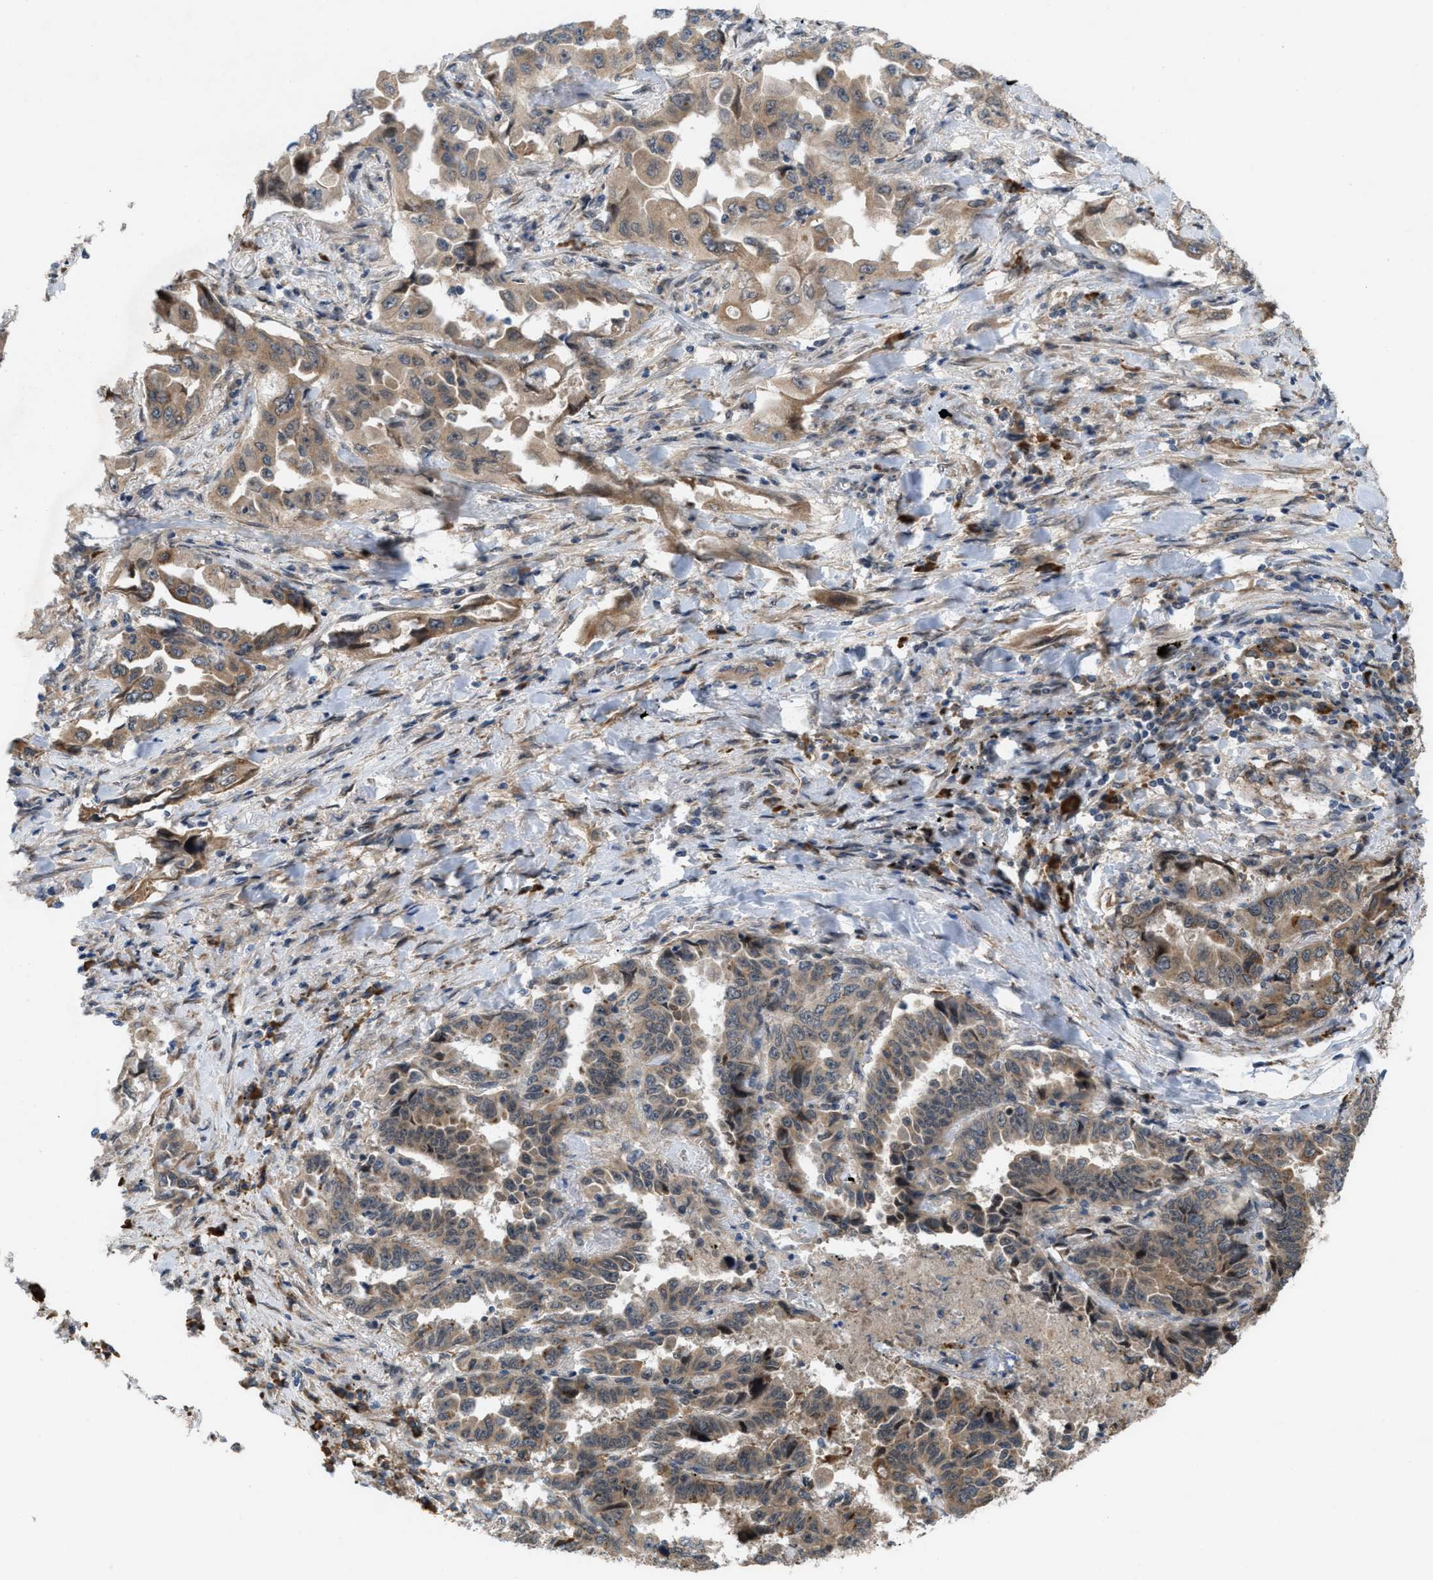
{"staining": {"intensity": "weak", "quantity": ">75%", "location": "cytoplasmic/membranous"}, "tissue": "lung cancer", "cell_type": "Tumor cells", "image_type": "cancer", "snomed": [{"axis": "morphology", "description": "Adenocarcinoma, NOS"}, {"axis": "topography", "description": "Lung"}], "caption": "Adenocarcinoma (lung) stained for a protein displays weak cytoplasmic/membranous positivity in tumor cells.", "gene": "MFSD6", "patient": {"sex": "female", "age": 51}}